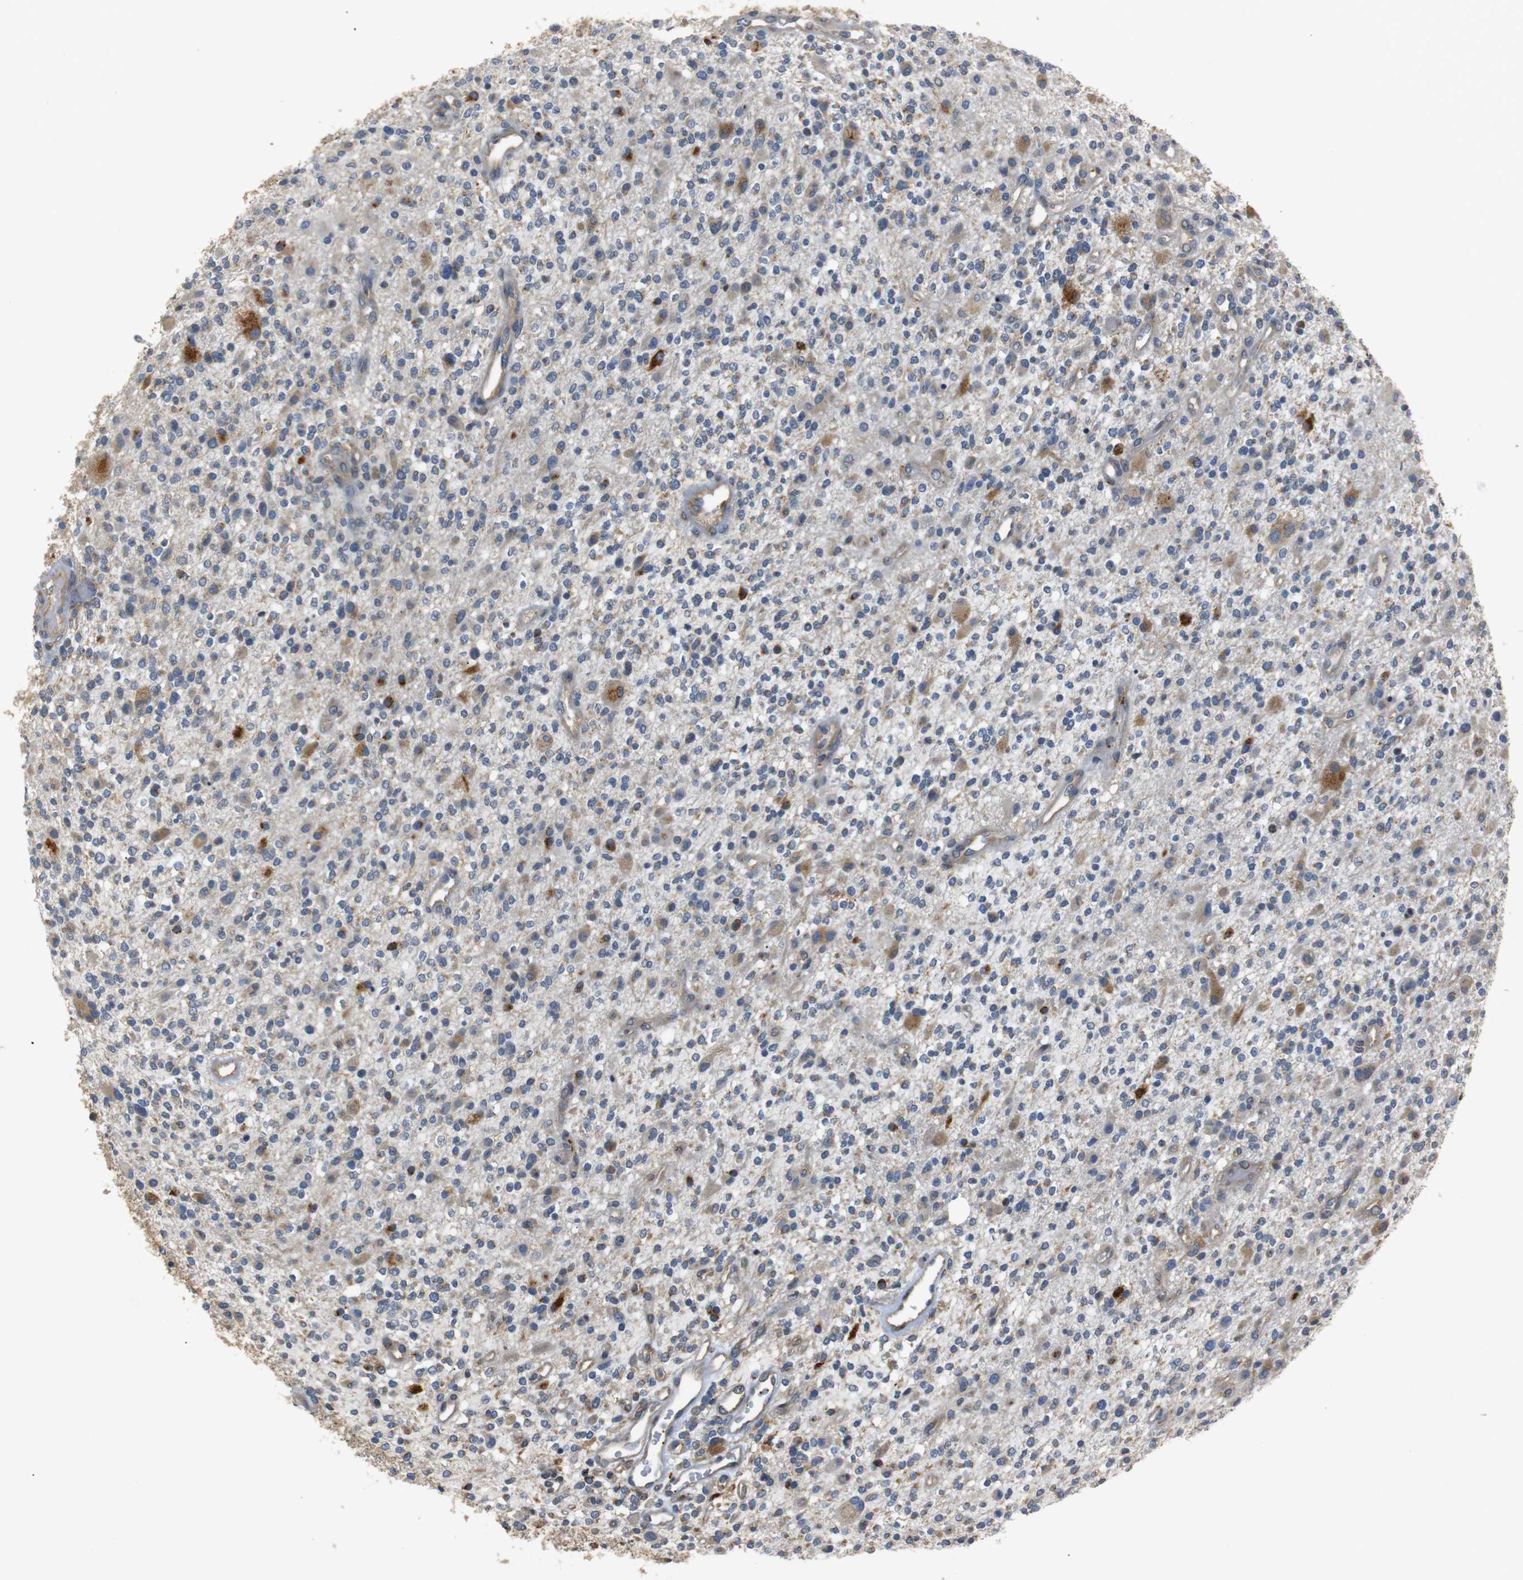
{"staining": {"intensity": "moderate", "quantity": "25%-75%", "location": "cytoplasmic/membranous"}, "tissue": "glioma", "cell_type": "Tumor cells", "image_type": "cancer", "snomed": [{"axis": "morphology", "description": "Glioma, malignant, High grade"}, {"axis": "topography", "description": "Brain"}], "caption": "IHC staining of high-grade glioma (malignant), which exhibits medium levels of moderate cytoplasmic/membranous staining in approximately 25%-75% of tumor cells indicating moderate cytoplasmic/membranous protein expression. The staining was performed using DAB (brown) for protein detection and nuclei were counterstained in hematoxylin (blue).", "gene": "TMED2", "patient": {"sex": "male", "age": 48}}